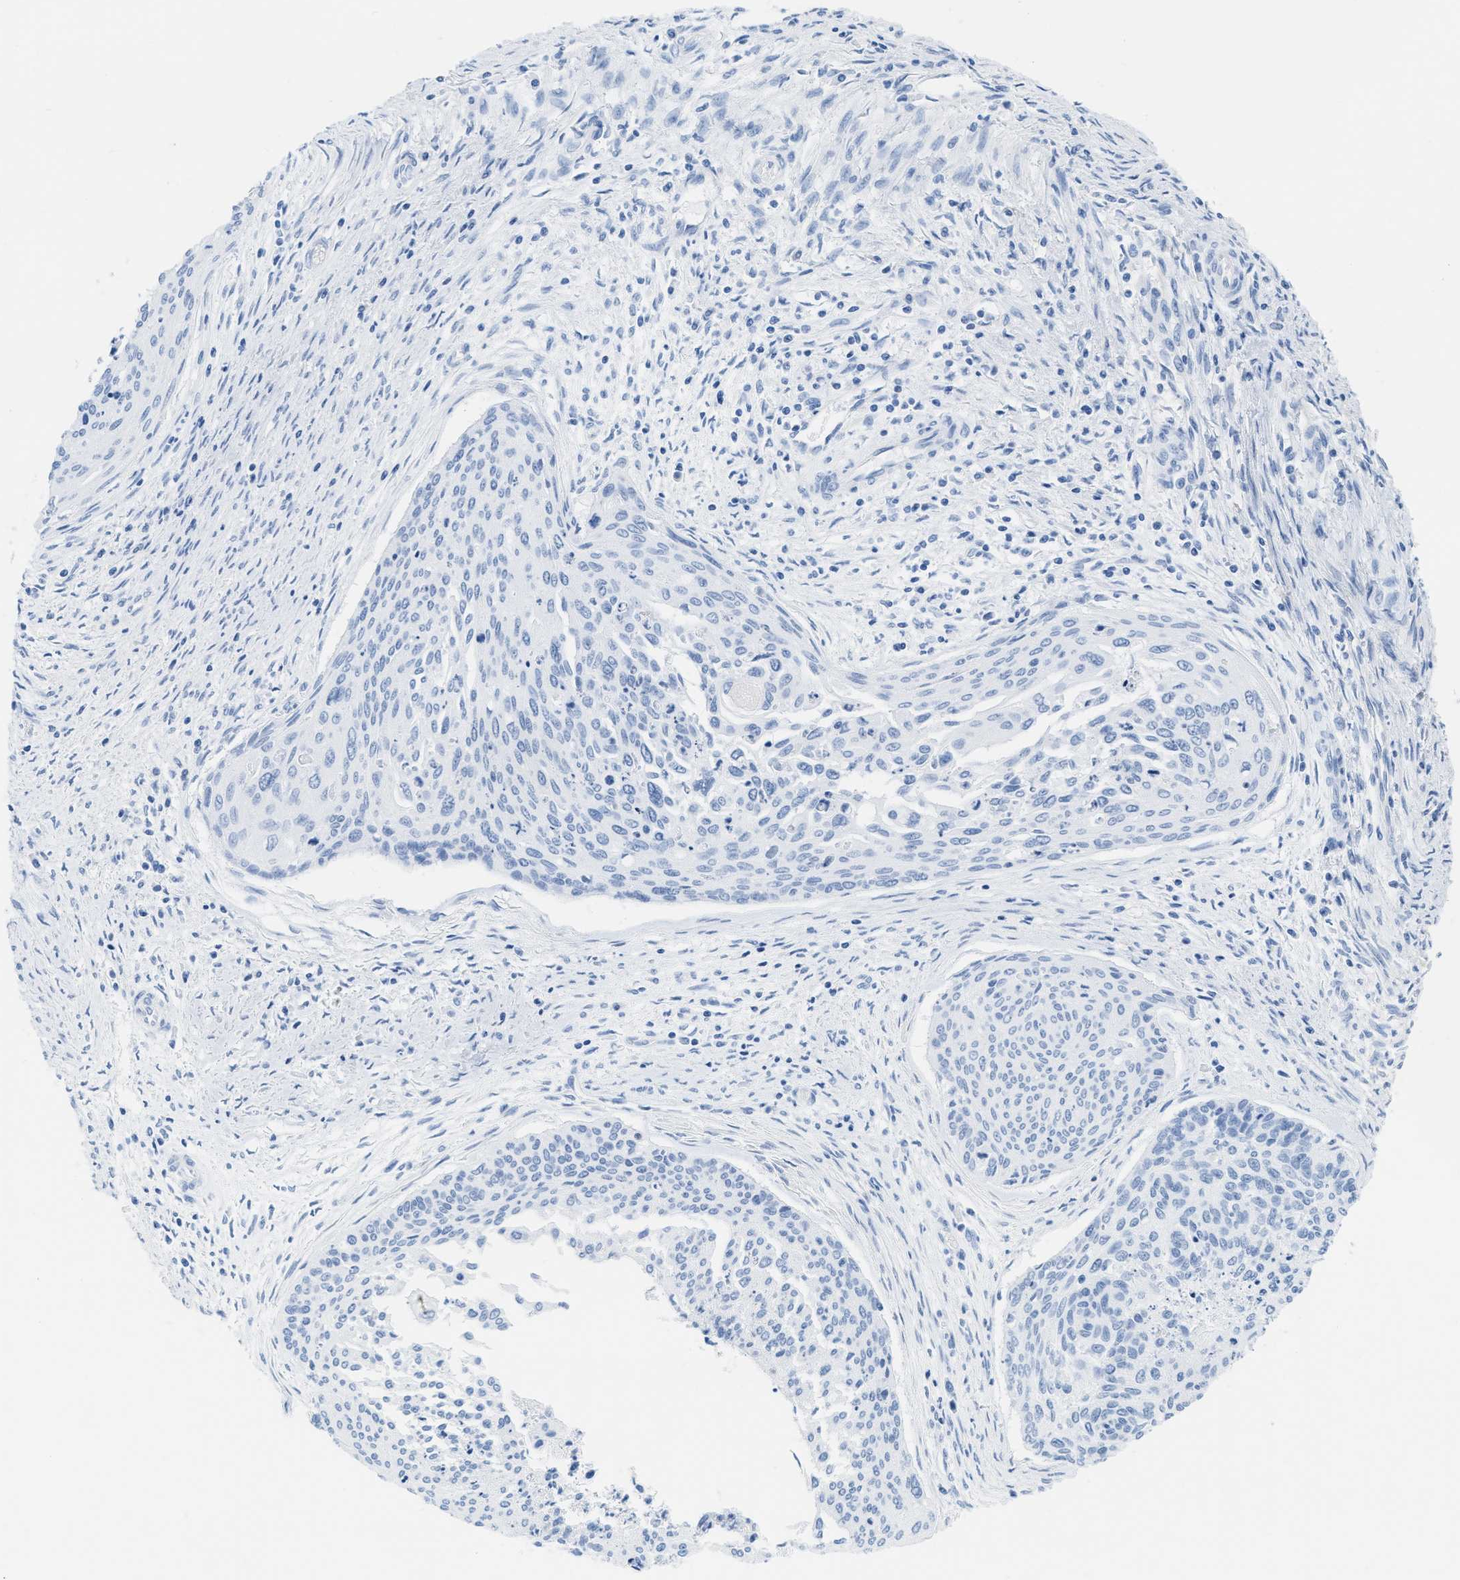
{"staining": {"intensity": "negative", "quantity": "none", "location": "none"}, "tissue": "cervical cancer", "cell_type": "Tumor cells", "image_type": "cancer", "snomed": [{"axis": "morphology", "description": "Squamous cell carcinoma, NOS"}, {"axis": "topography", "description": "Cervix"}], "caption": "A high-resolution micrograph shows immunohistochemistry (IHC) staining of squamous cell carcinoma (cervical), which displays no significant positivity in tumor cells.", "gene": "ASGR1", "patient": {"sex": "female", "age": 55}}